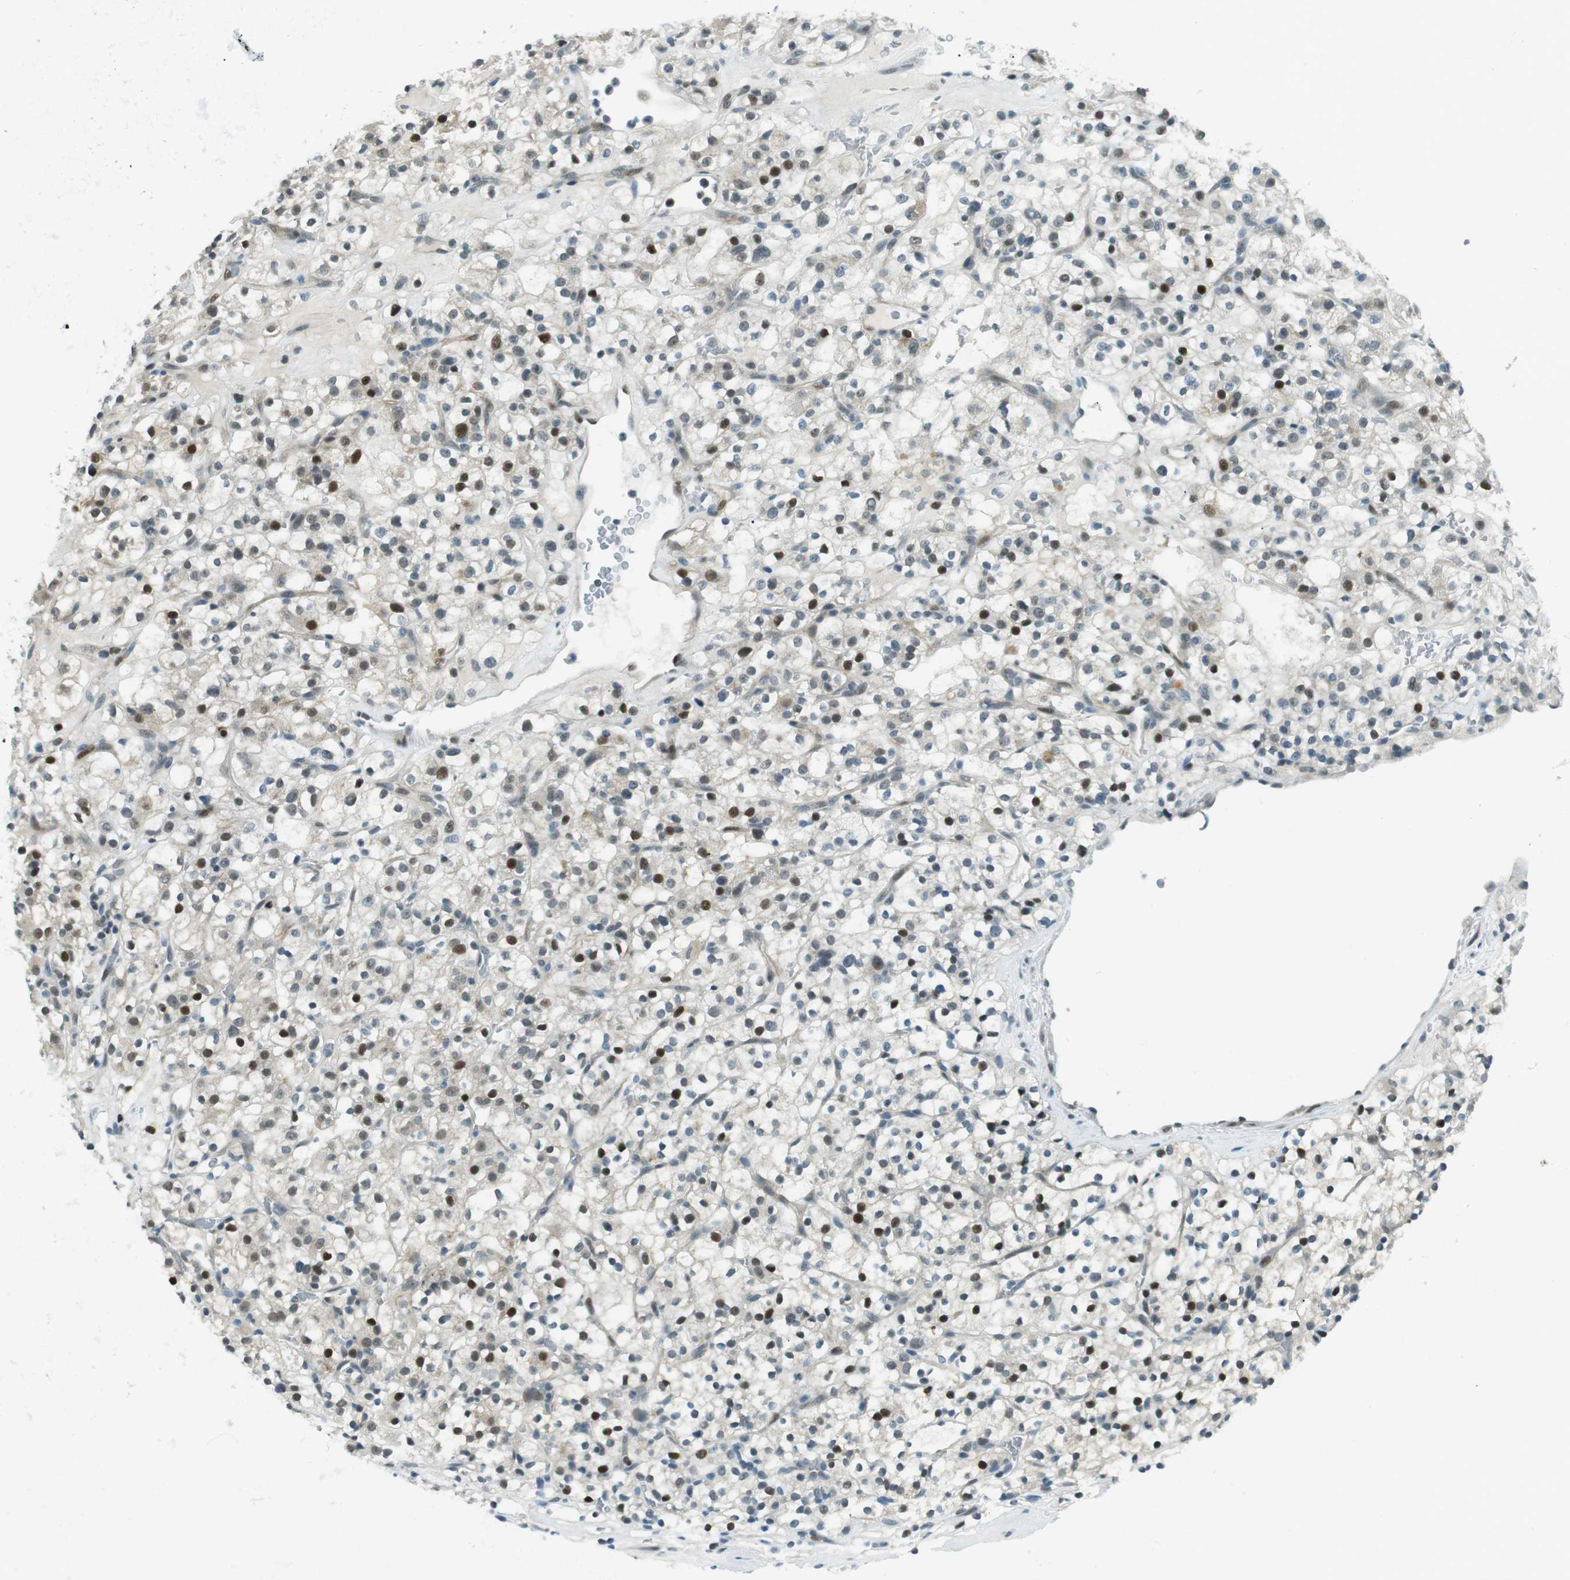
{"staining": {"intensity": "strong", "quantity": "25%-75%", "location": "nuclear"}, "tissue": "renal cancer", "cell_type": "Tumor cells", "image_type": "cancer", "snomed": [{"axis": "morphology", "description": "Normal tissue, NOS"}, {"axis": "morphology", "description": "Adenocarcinoma, NOS"}, {"axis": "topography", "description": "Kidney"}], "caption": "Adenocarcinoma (renal) was stained to show a protein in brown. There is high levels of strong nuclear staining in approximately 25%-75% of tumor cells.", "gene": "PJA1", "patient": {"sex": "female", "age": 72}}